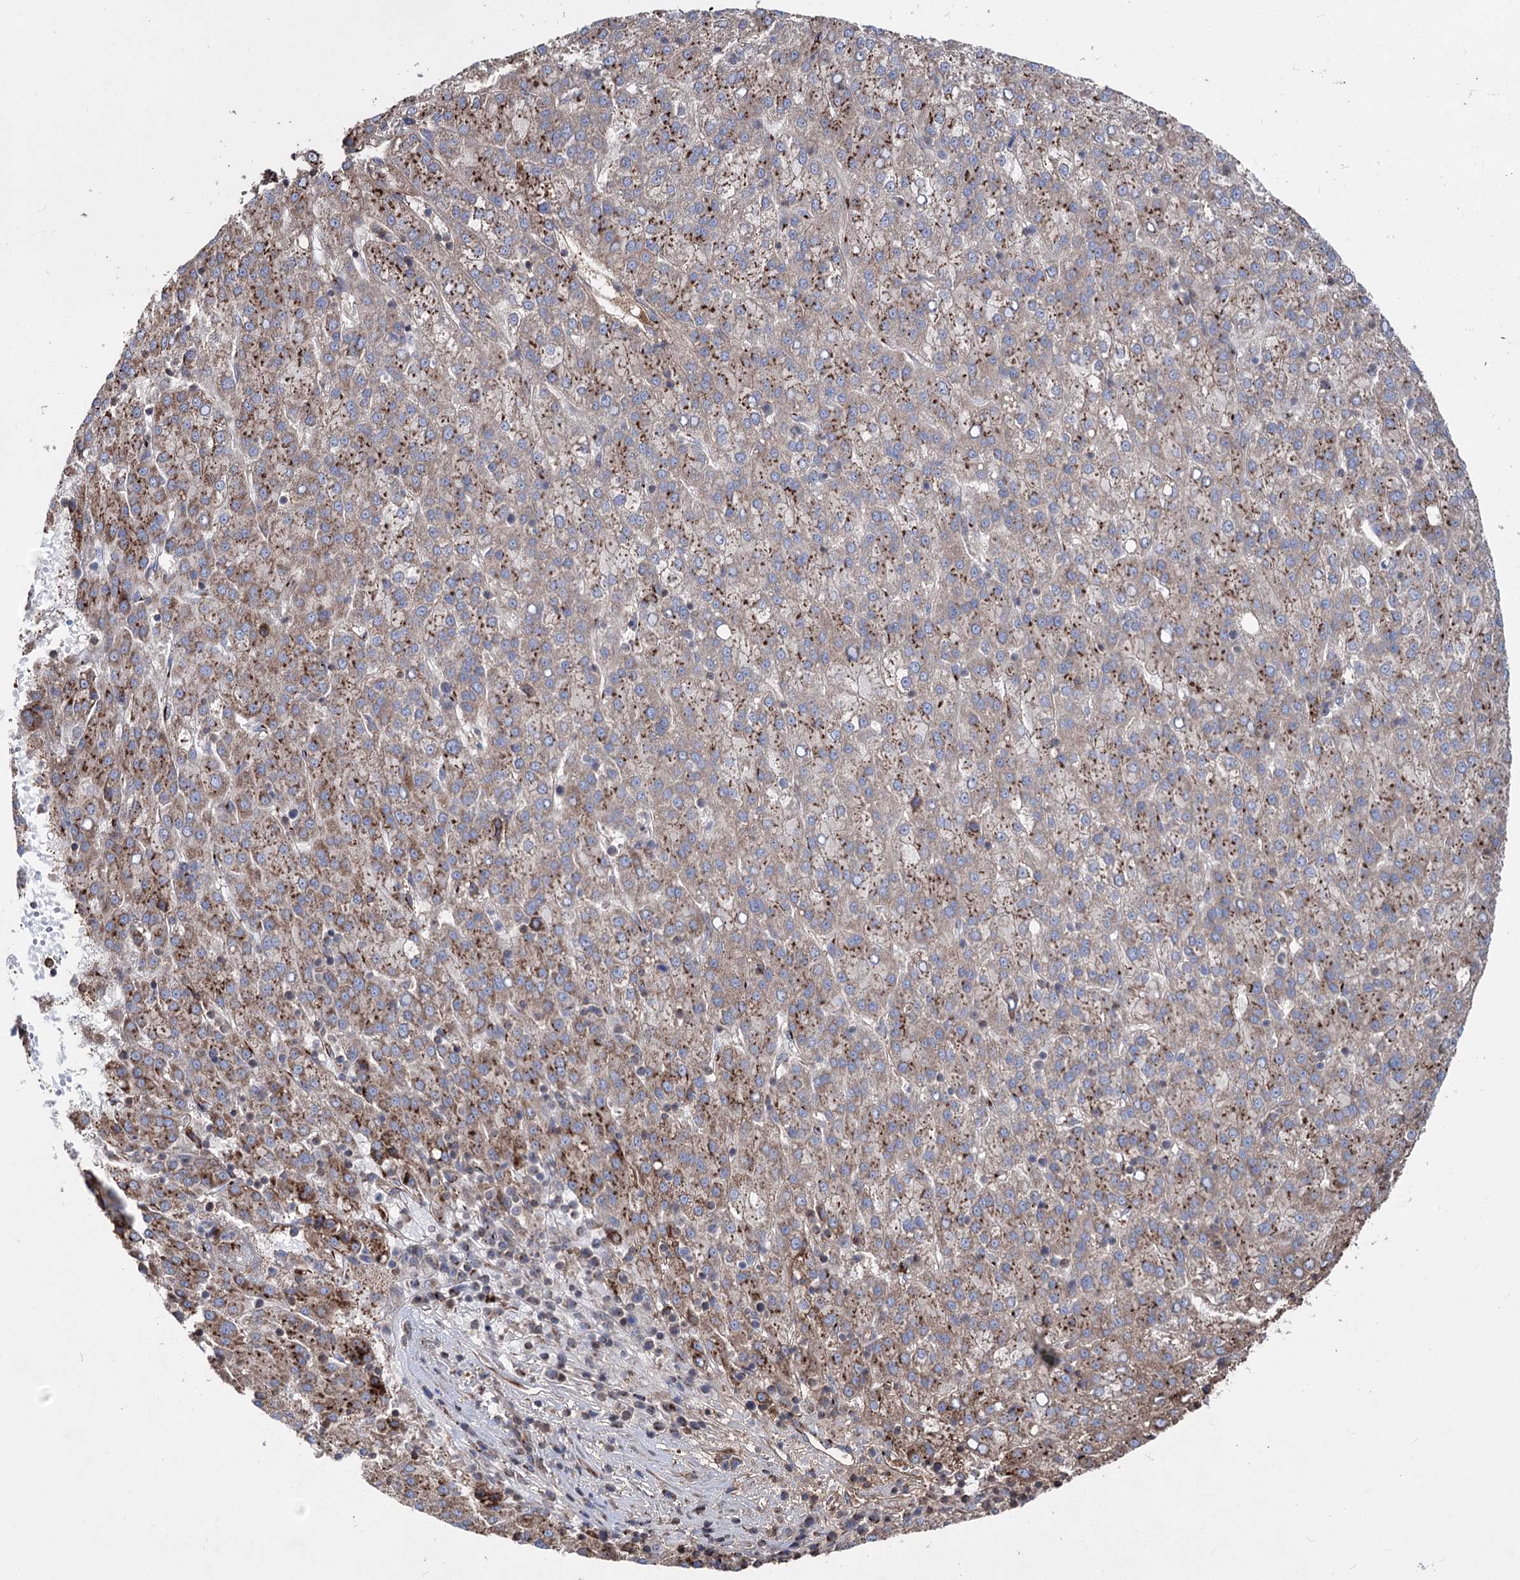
{"staining": {"intensity": "strong", "quantity": "25%-75%", "location": "cytoplasmic/membranous"}, "tissue": "liver cancer", "cell_type": "Tumor cells", "image_type": "cancer", "snomed": [{"axis": "morphology", "description": "Carcinoma, Hepatocellular, NOS"}, {"axis": "topography", "description": "Liver"}], "caption": "About 25%-75% of tumor cells in human liver cancer (hepatocellular carcinoma) reveal strong cytoplasmic/membranous protein expression as visualized by brown immunohistochemical staining.", "gene": "ARHGAP20", "patient": {"sex": "female", "age": 58}}